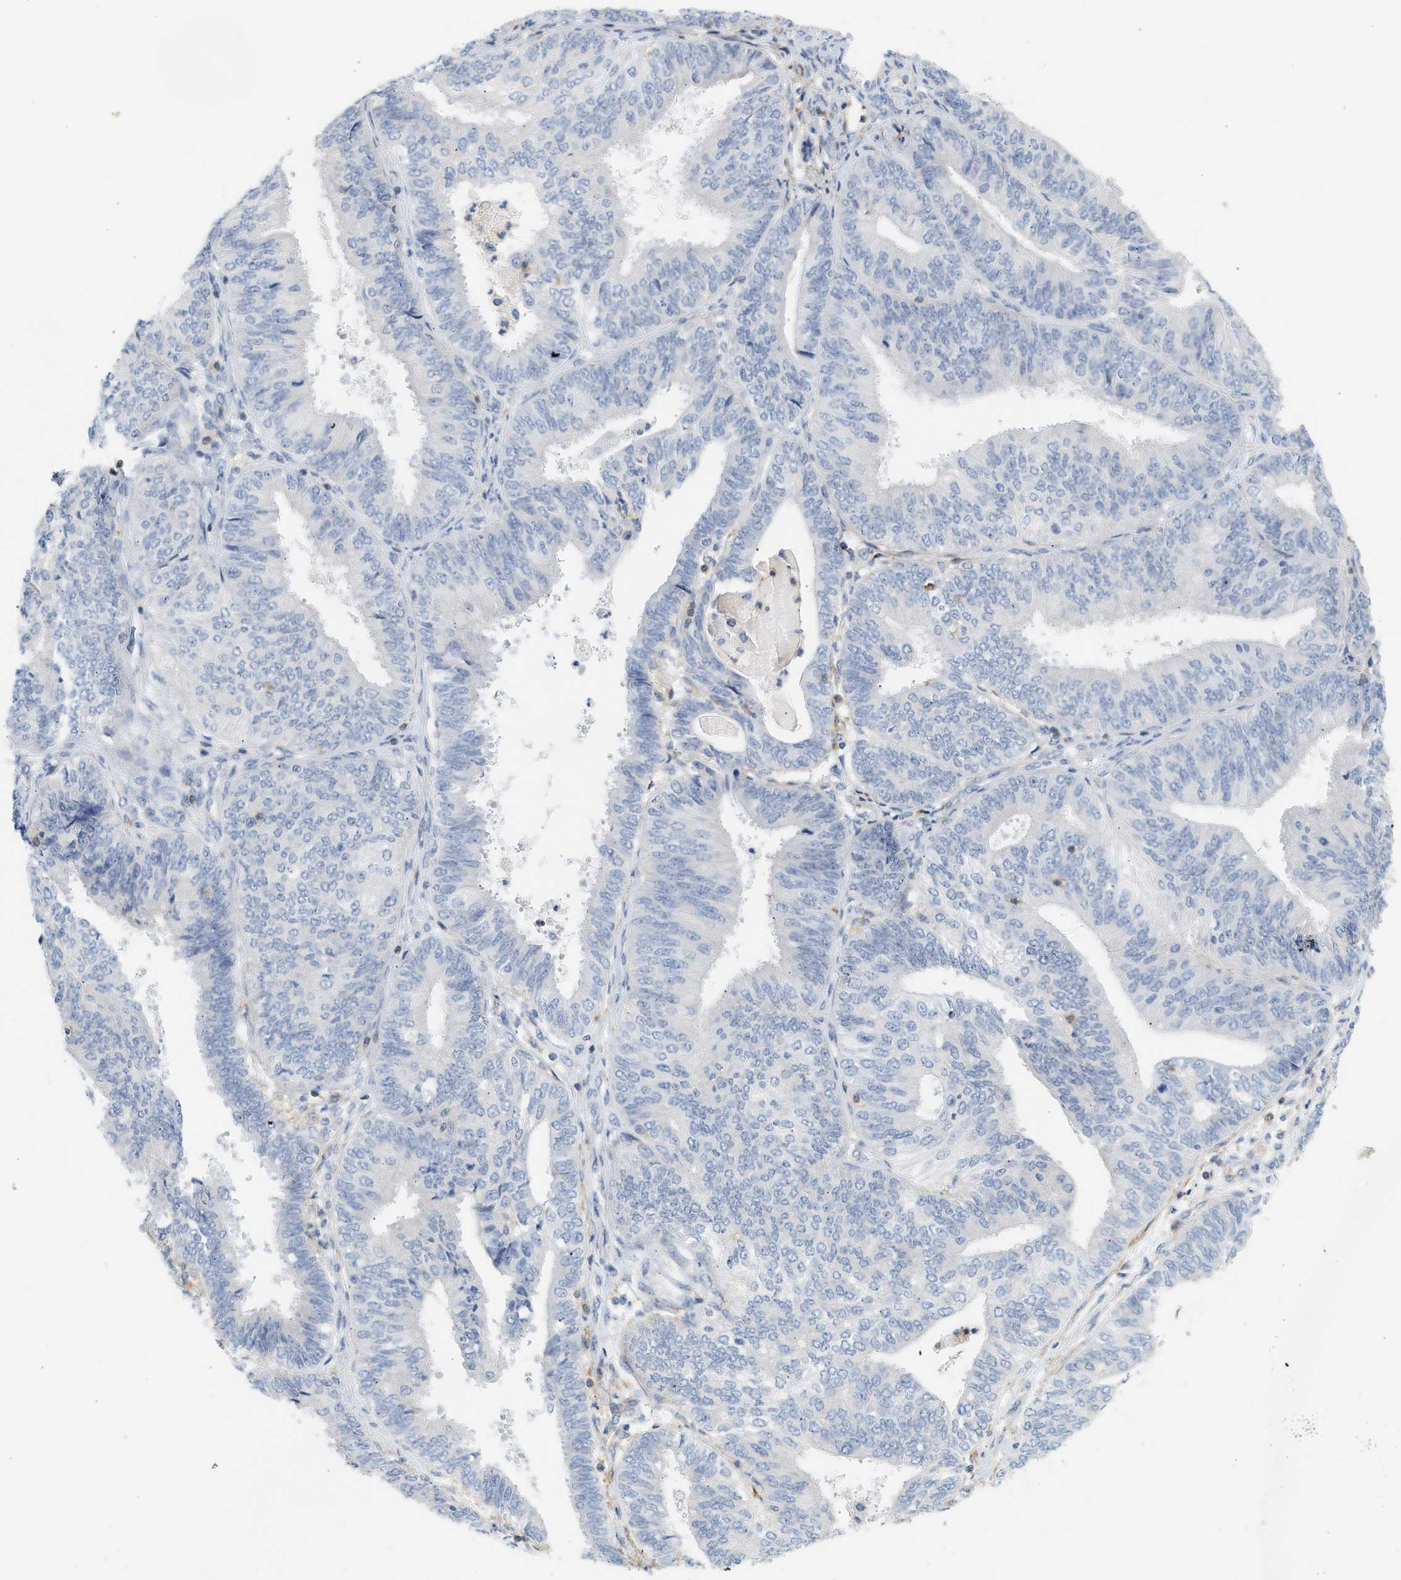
{"staining": {"intensity": "negative", "quantity": "none", "location": "none"}, "tissue": "endometrial cancer", "cell_type": "Tumor cells", "image_type": "cancer", "snomed": [{"axis": "morphology", "description": "Adenocarcinoma, NOS"}, {"axis": "topography", "description": "Endometrium"}], "caption": "DAB (3,3'-diaminobenzidine) immunohistochemical staining of endometrial cancer (adenocarcinoma) displays no significant staining in tumor cells.", "gene": "BVES", "patient": {"sex": "female", "age": 58}}